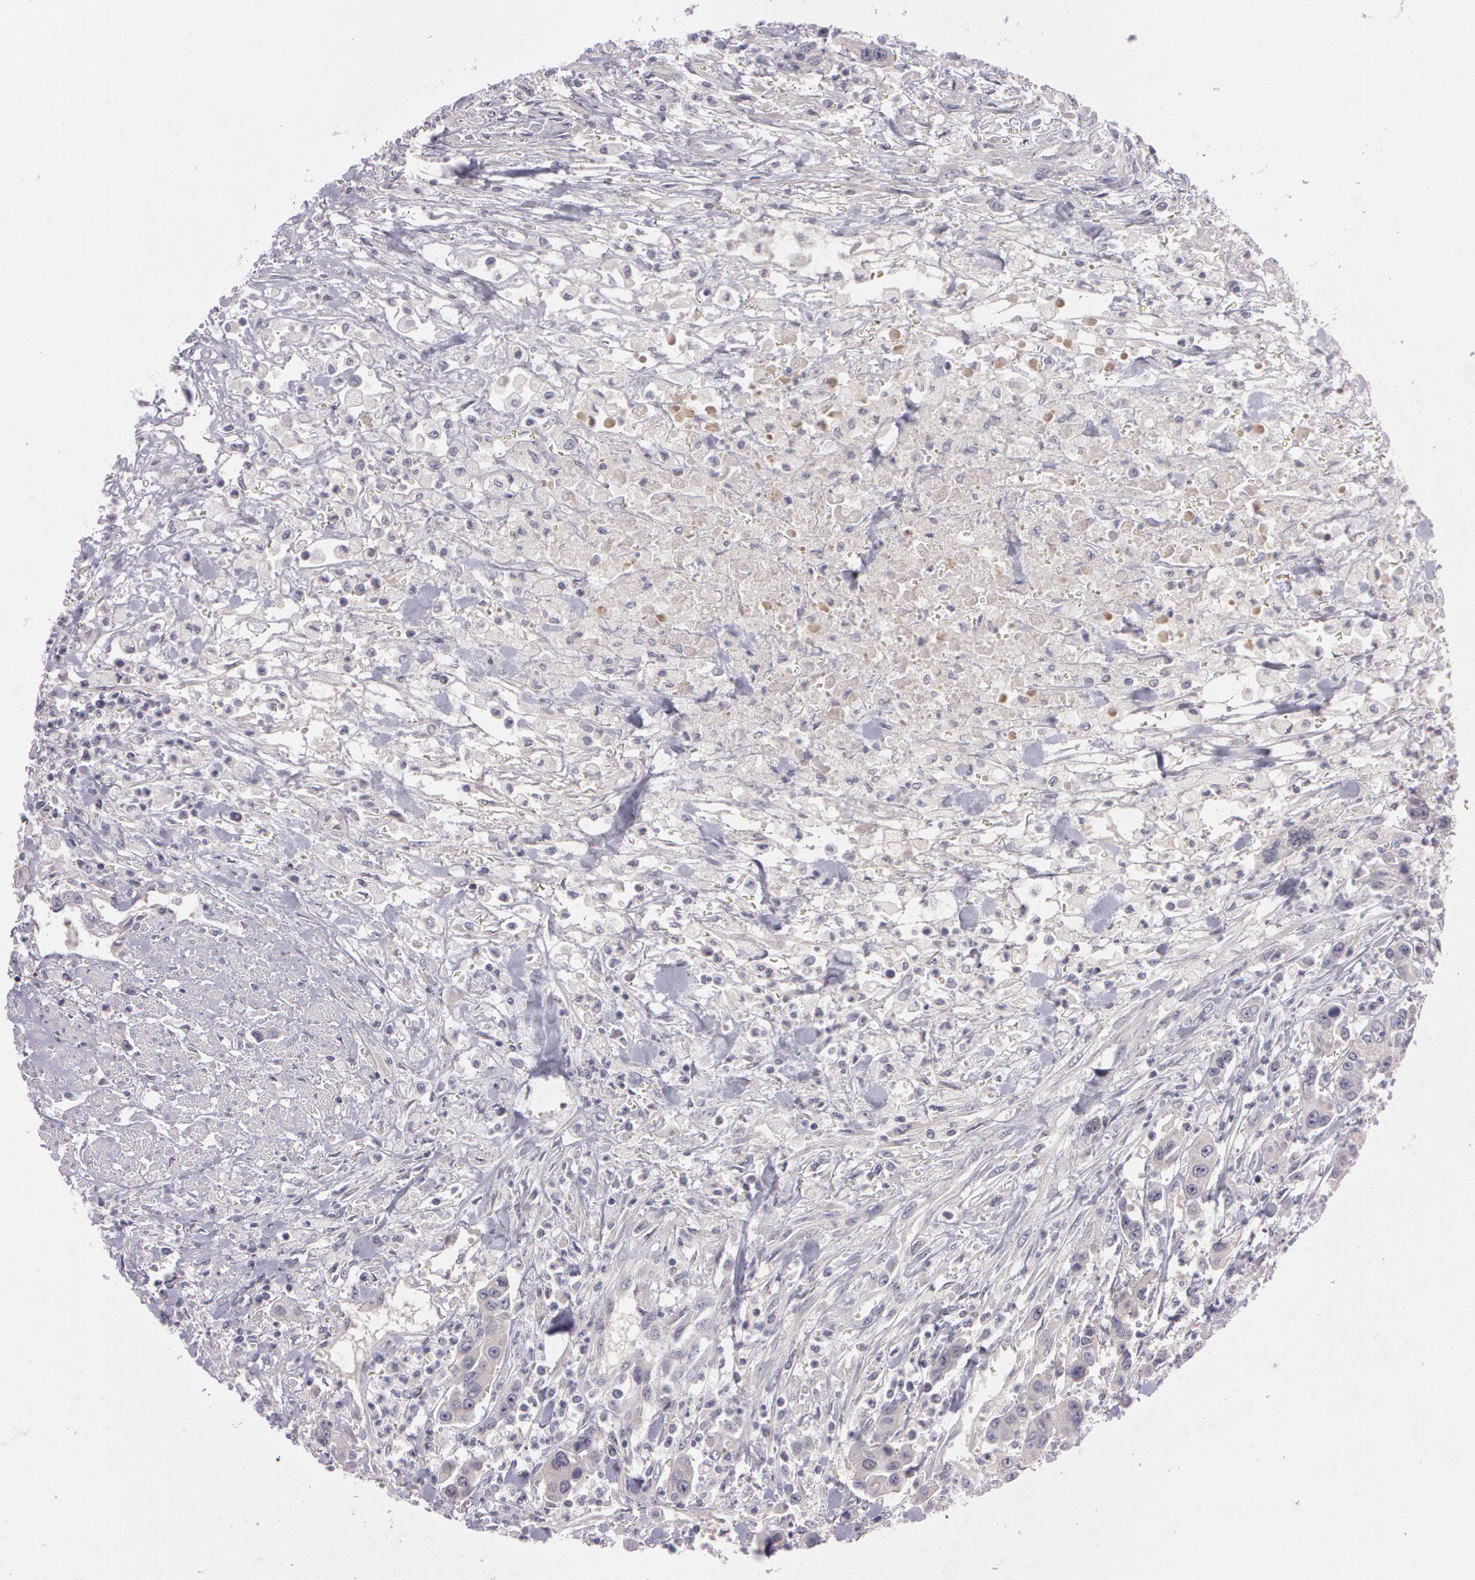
{"staining": {"intensity": "weak", "quantity": "25%-75%", "location": "cytoplasmic/membranous"}, "tissue": "urothelial cancer", "cell_type": "Tumor cells", "image_type": "cancer", "snomed": [{"axis": "morphology", "description": "Urothelial carcinoma, High grade"}, {"axis": "topography", "description": "Urinary bladder"}], "caption": "The micrograph displays staining of urothelial carcinoma (high-grade), revealing weak cytoplasmic/membranous protein expression (brown color) within tumor cells.", "gene": "MXRA5", "patient": {"sex": "male", "age": 86}}